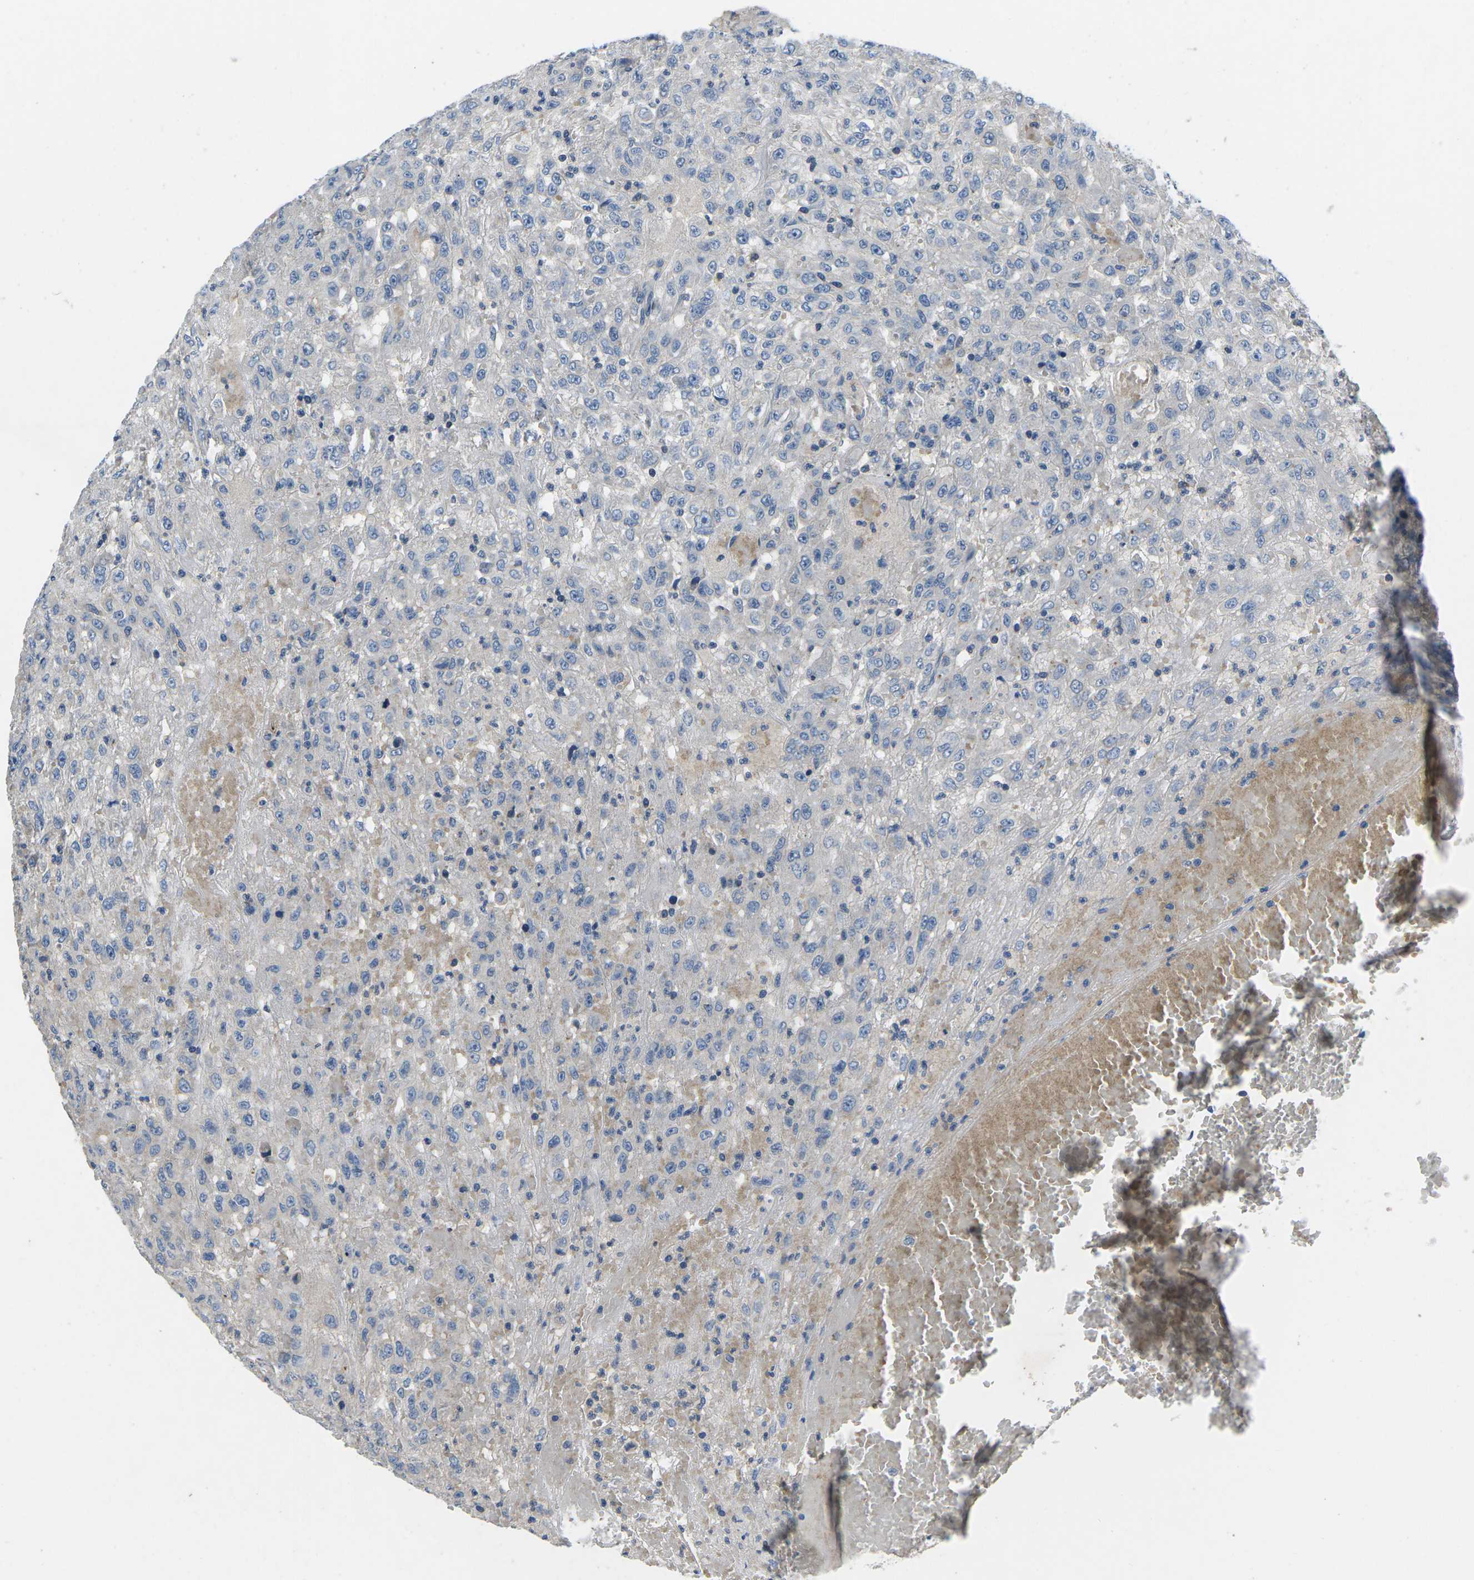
{"staining": {"intensity": "negative", "quantity": "none", "location": "none"}, "tissue": "urothelial cancer", "cell_type": "Tumor cells", "image_type": "cancer", "snomed": [{"axis": "morphology", "description": "Urothelial carcinoma, High grade"}, {"axis": "topography", "description": "Urinary bladder"}], "caption": "Immunohistochemistry (IHC) of human urothelial cancer displays no staining in tumor cells. (DAB (3,3'-diaminobenzidine) immunohistochemistry (IHC), high magnification).", "gene": "PDCD6IP", "patient": {"sex": "male", "age": 46}}